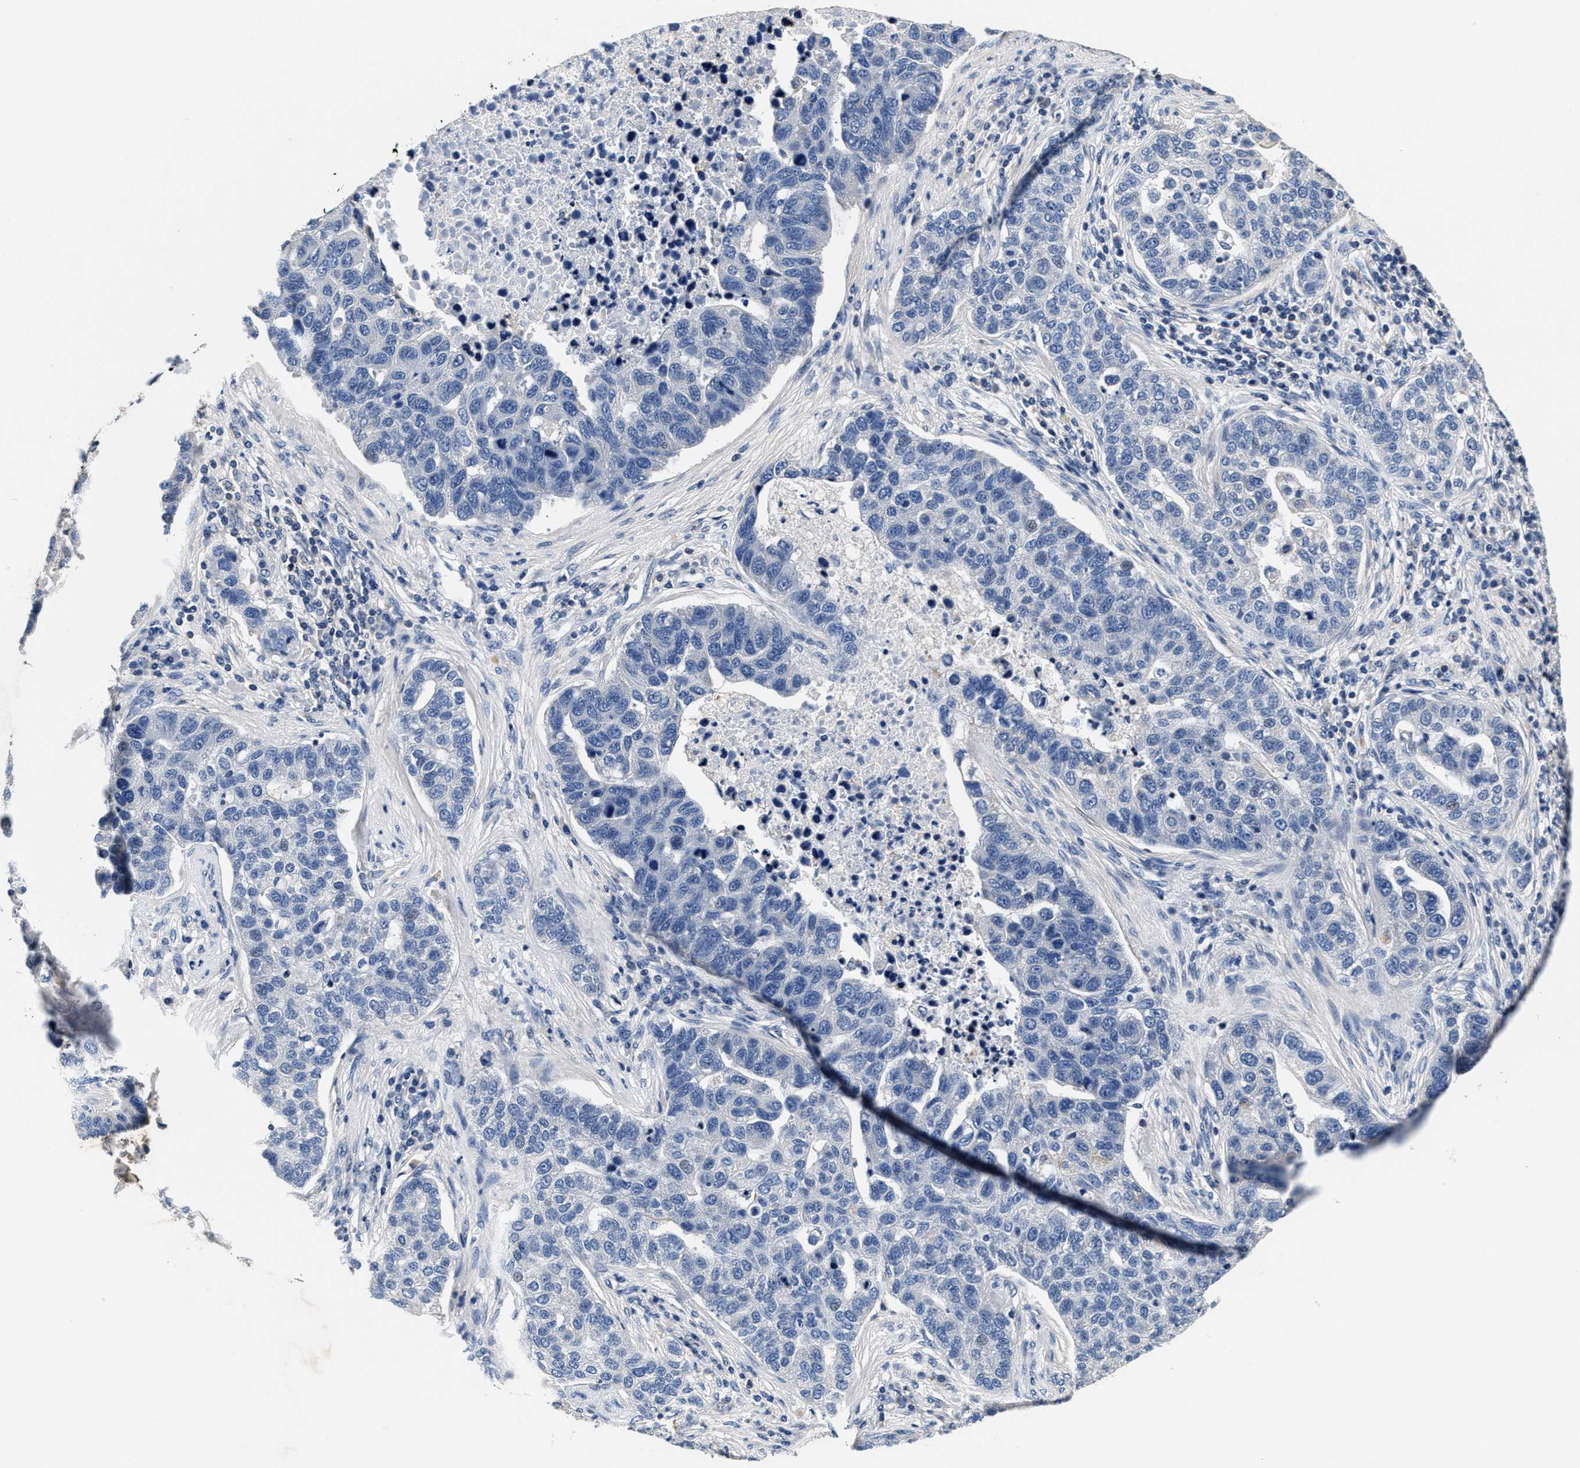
{"staining": {"intensity": "negative", "quantity": "none", "location": "none"}, "tissue": "pancreatic cancer", "cell_type": "Tumor cells", "image_type": "cancer", "snomed": [{"axis": "morphology", "description": "Adenocarcinoma, NOS"}, {"axis": "topography", "description": "Pancreas"}], "caption": "This image is of adenocarcinoma (pancreatic) stained with immunohistochemistry to label a protein in brown with the nuclei are counter-stained blue. There is no staining in tumor cells. The staining is performed using DAB (3,3'-diaminobenzidine) brown chromogen with nuclei counter-stained in using hematoxylin.", "gene": "ANKIB1", "patient": {"sex": "female", "age": 61}}